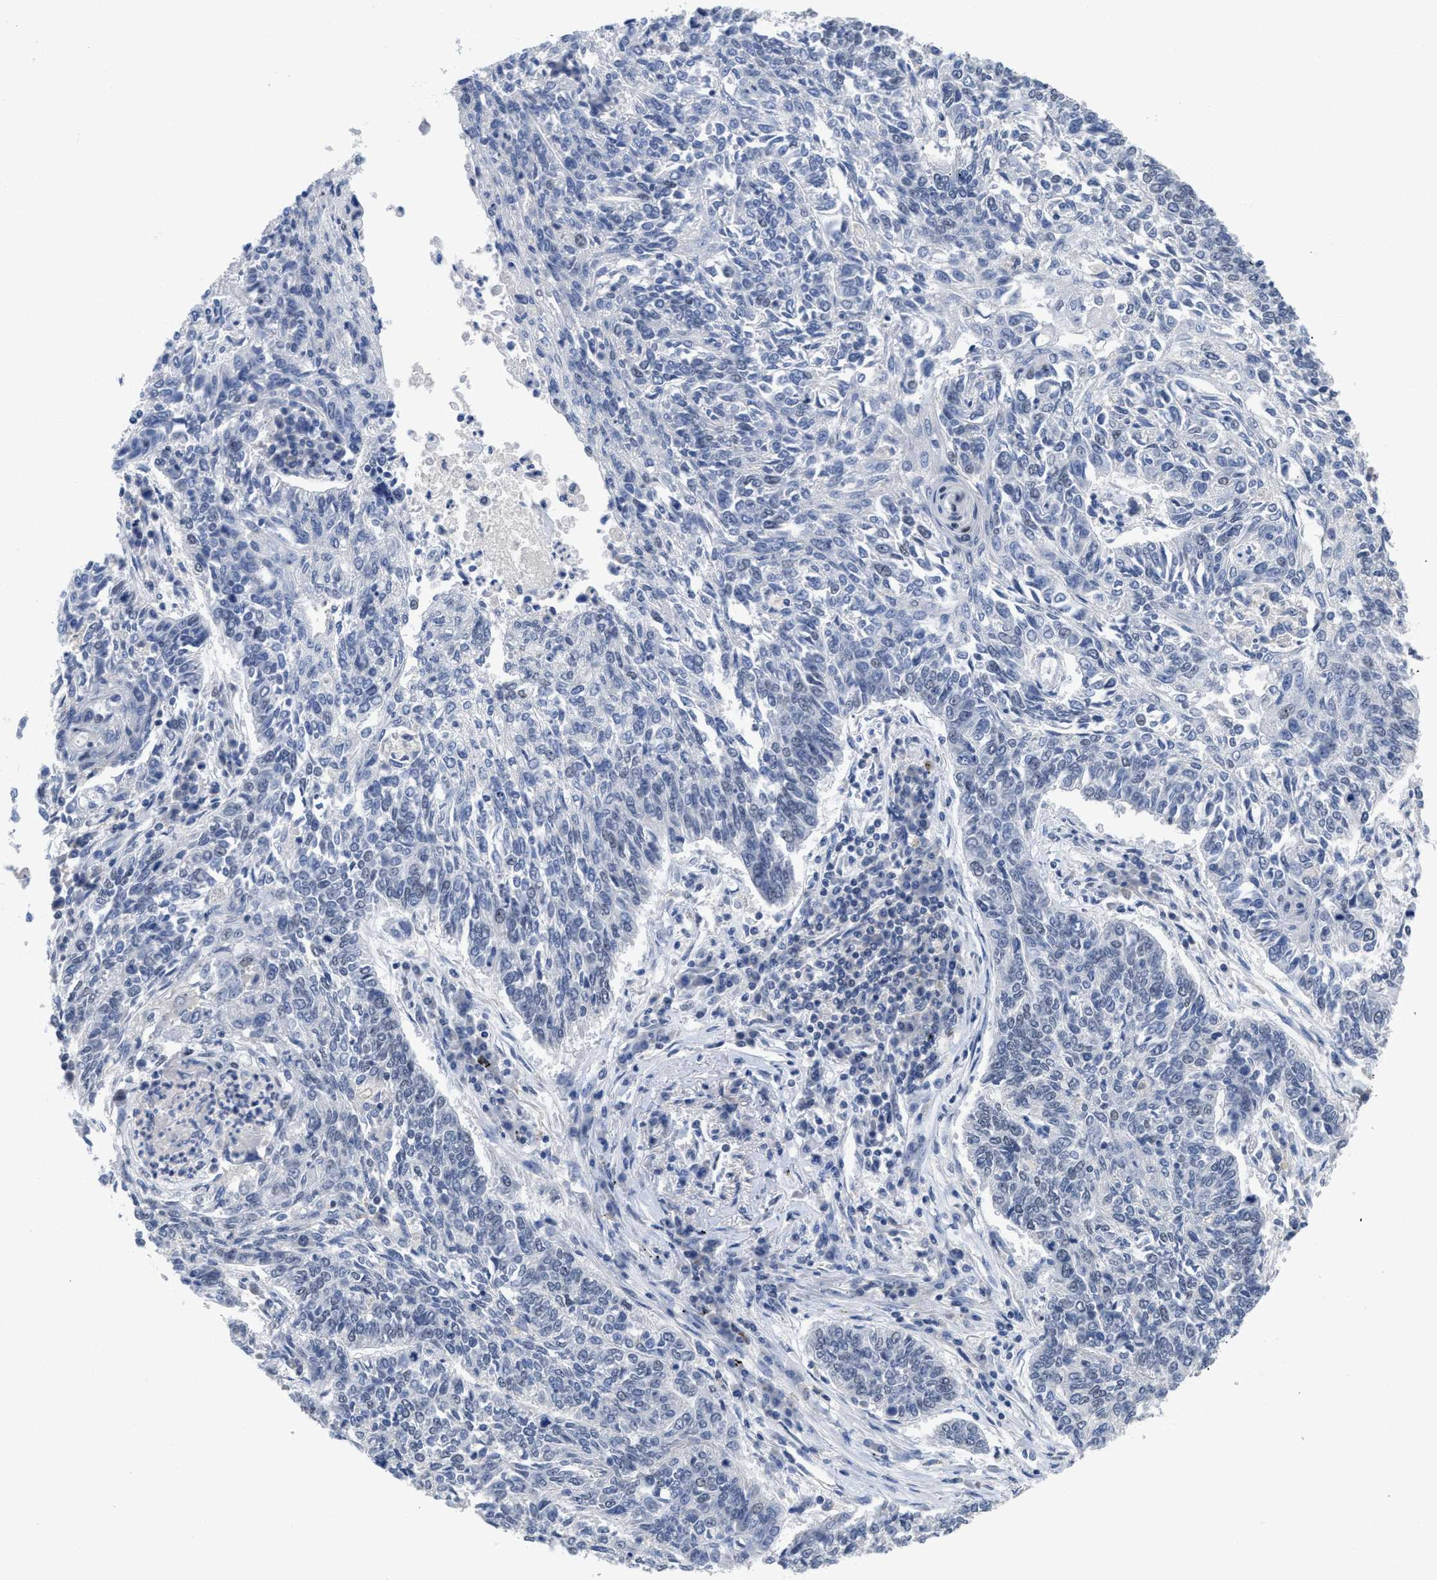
{"staining": {"intensity": "negative", "quantity": "none", "location": "none"}, "tissue": "lung cancer", "cell_type": "Tumor cells", "image_type": "cancer", "snomed": [{"axis": "morphology", "description": "Normal tissue, NOS"}, {"axis": "morphology", "description": "Squamous cell carcinoma, NOS"}, {"axis": "topography", "description": "Cartilage tissue"}, {"axis": "topography", "description": "Bronchus"}, {"axis": "topography", "description": "Lung"}], "caption": "A high-resolution photomicrograph shows immunohistochemistry (IHC) staining of squamous cell carcinoma (lung), which displays no significant expression in tumor cells.", "gene": "GGNBP2", "patient": {"sex": "female", "age": 49}}